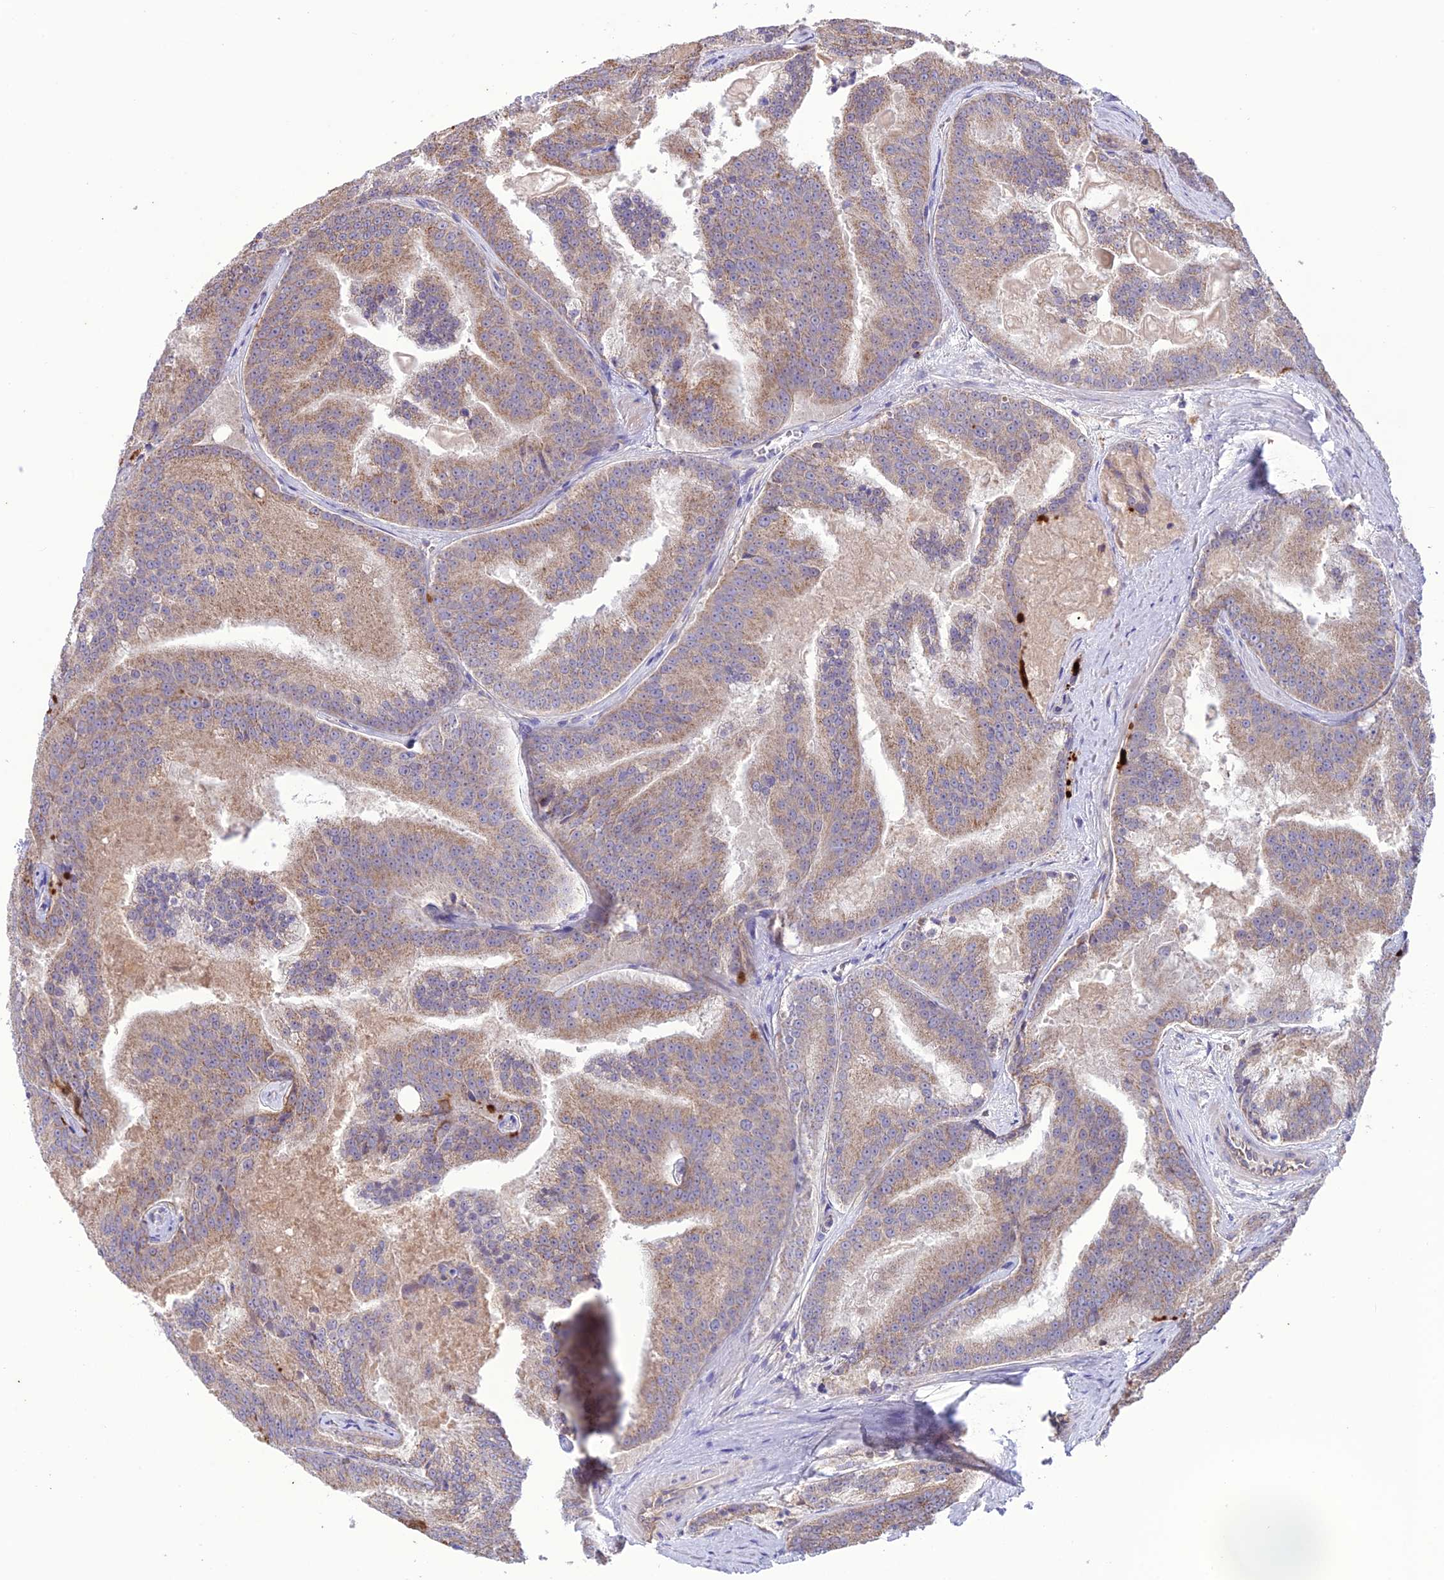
{"staining": {"intensity": "moderate", "quantity": "25%-75%", "location": "cytoplasmic/membranous"}, "tissue": "prostate cancer", "cell_type": "Tumor cells", "image_type": "cancer", "snomed": [{"axis": "morphology", "description": "Adenocarcinoma, High grade"}, {"axis": "topography", "description": "Prostate"}], "caption": "Immunohistochemical staining of human prostate high-grade adenocarcinoma demonstrates medium levels of moderate cytoplasmic/membranous protein expression in approximately 25%-75% of tumor cells.", "gene": "NDUFAF1", "patient": {"sex": "male", "age": 61}}